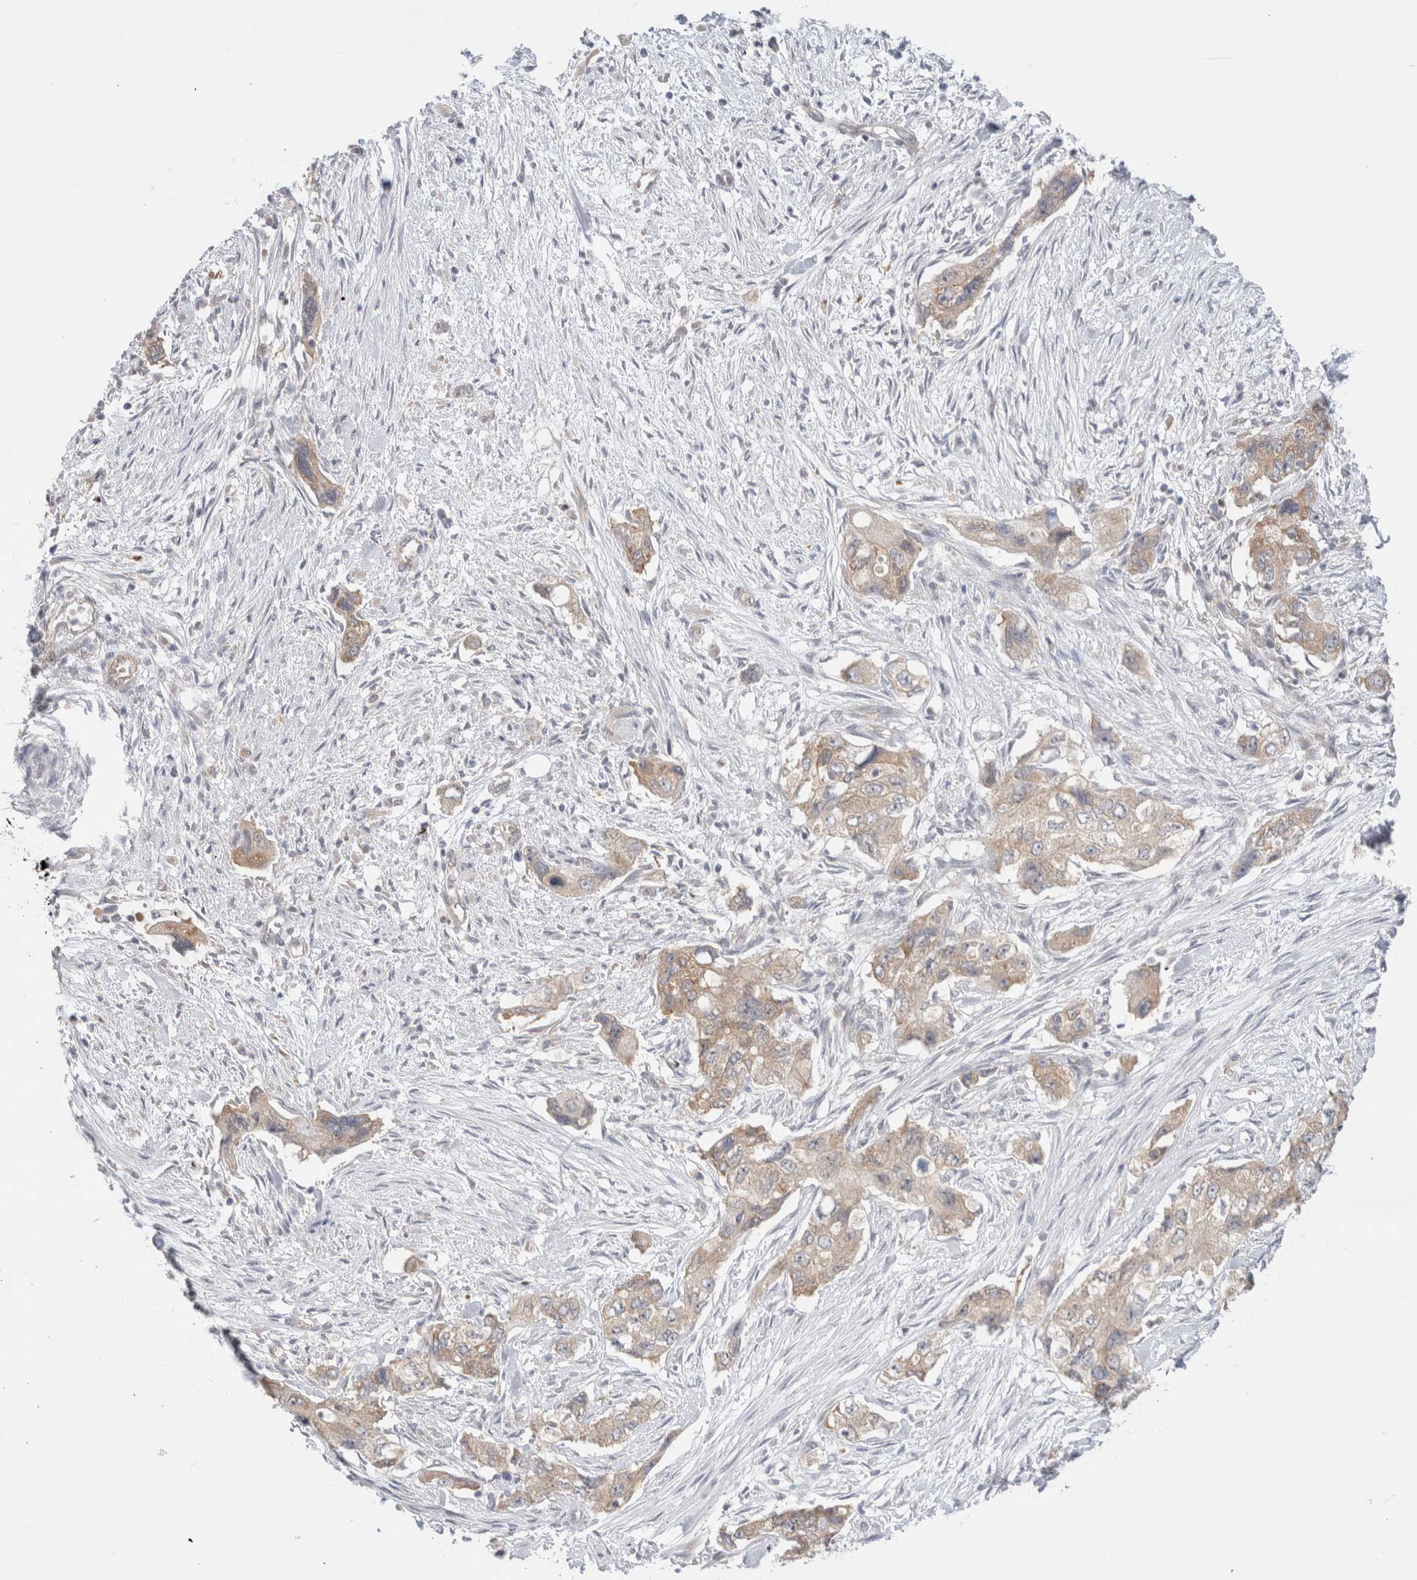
{"staining": {"intensity": "weak", "quantity": ">75%", "location": "cytoplasmic/membranous"}, "tissue": "pancreatic cancer", "cell_type": "Tumor cells", "image_type": "cancer", "snomed": [{"axis": "morphology", "description": "Adenocarcinoma, NOS"}, {"axis": "topography", "description": "Pancreas"}], "caption": "IHC (DAB (3,3'-diaminobenzidine)) staining of human pancreatic cancer displays weak cytoplasmic/membranous protein staining in about >75% of tumor cells.", "gene": "NDOR1", "patient": {"sex": "female", "age": 73}}